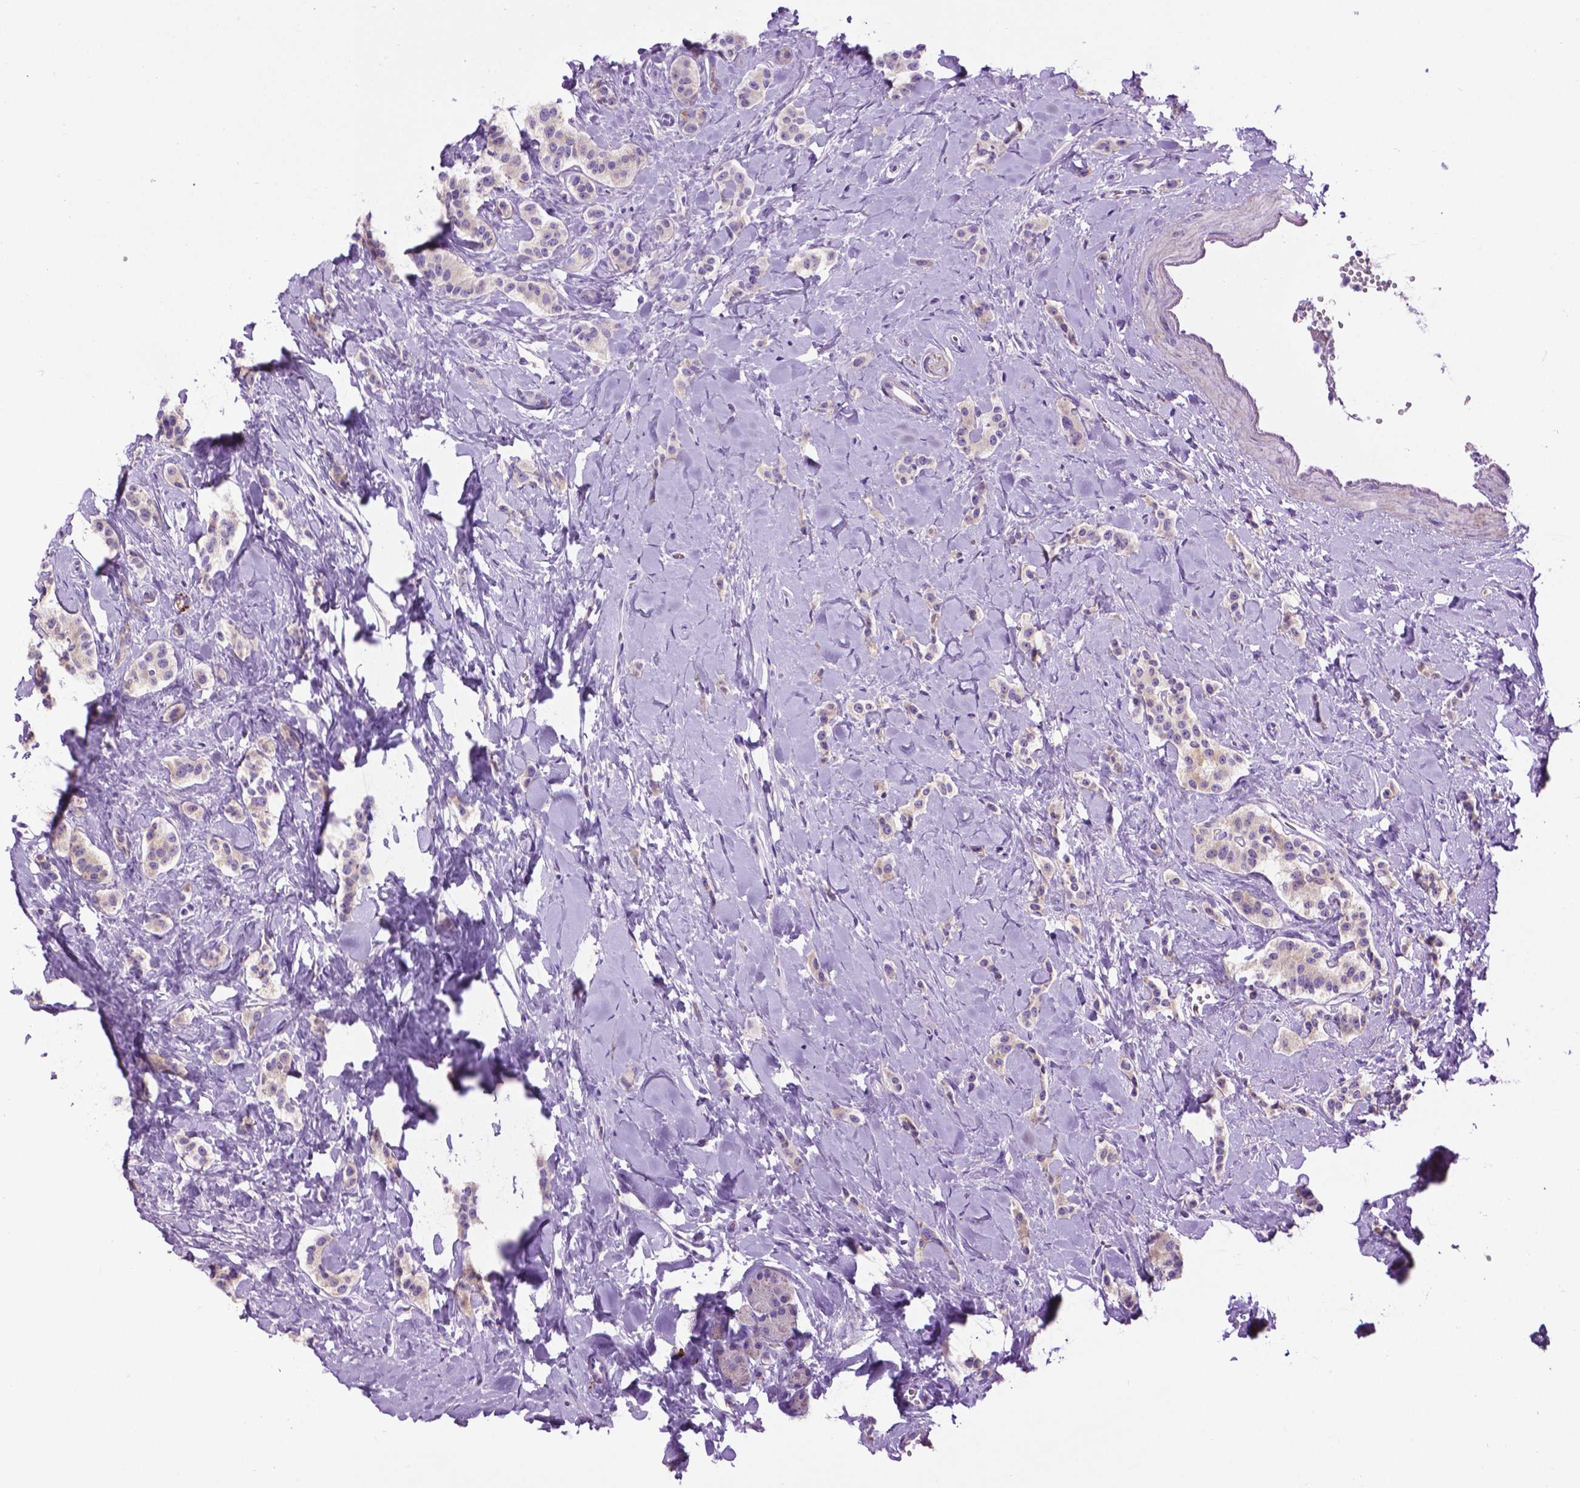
{"staining": {"intensity": "negative", "quantity": "none", "location": "none"}, "tissue": "carcinoid", "cell_type": "Tumor cells", "image_type": "cancer", "snomed": [{"axis": "morphology", "description": "Normal tissue, NOS"}, {"axis": "morphology", "description": "Carcinoid, malignant, NOS"}, {"axis": "topography", "description": "Pancreas"}], "caption": "Immunohistochemistry histopathology image of human carcinoid stained for a protein (brown), which demonstrates no expression in tumor cells.", "gene": "TMEM132E", "patient": {"sex": "male", "age": 36}}